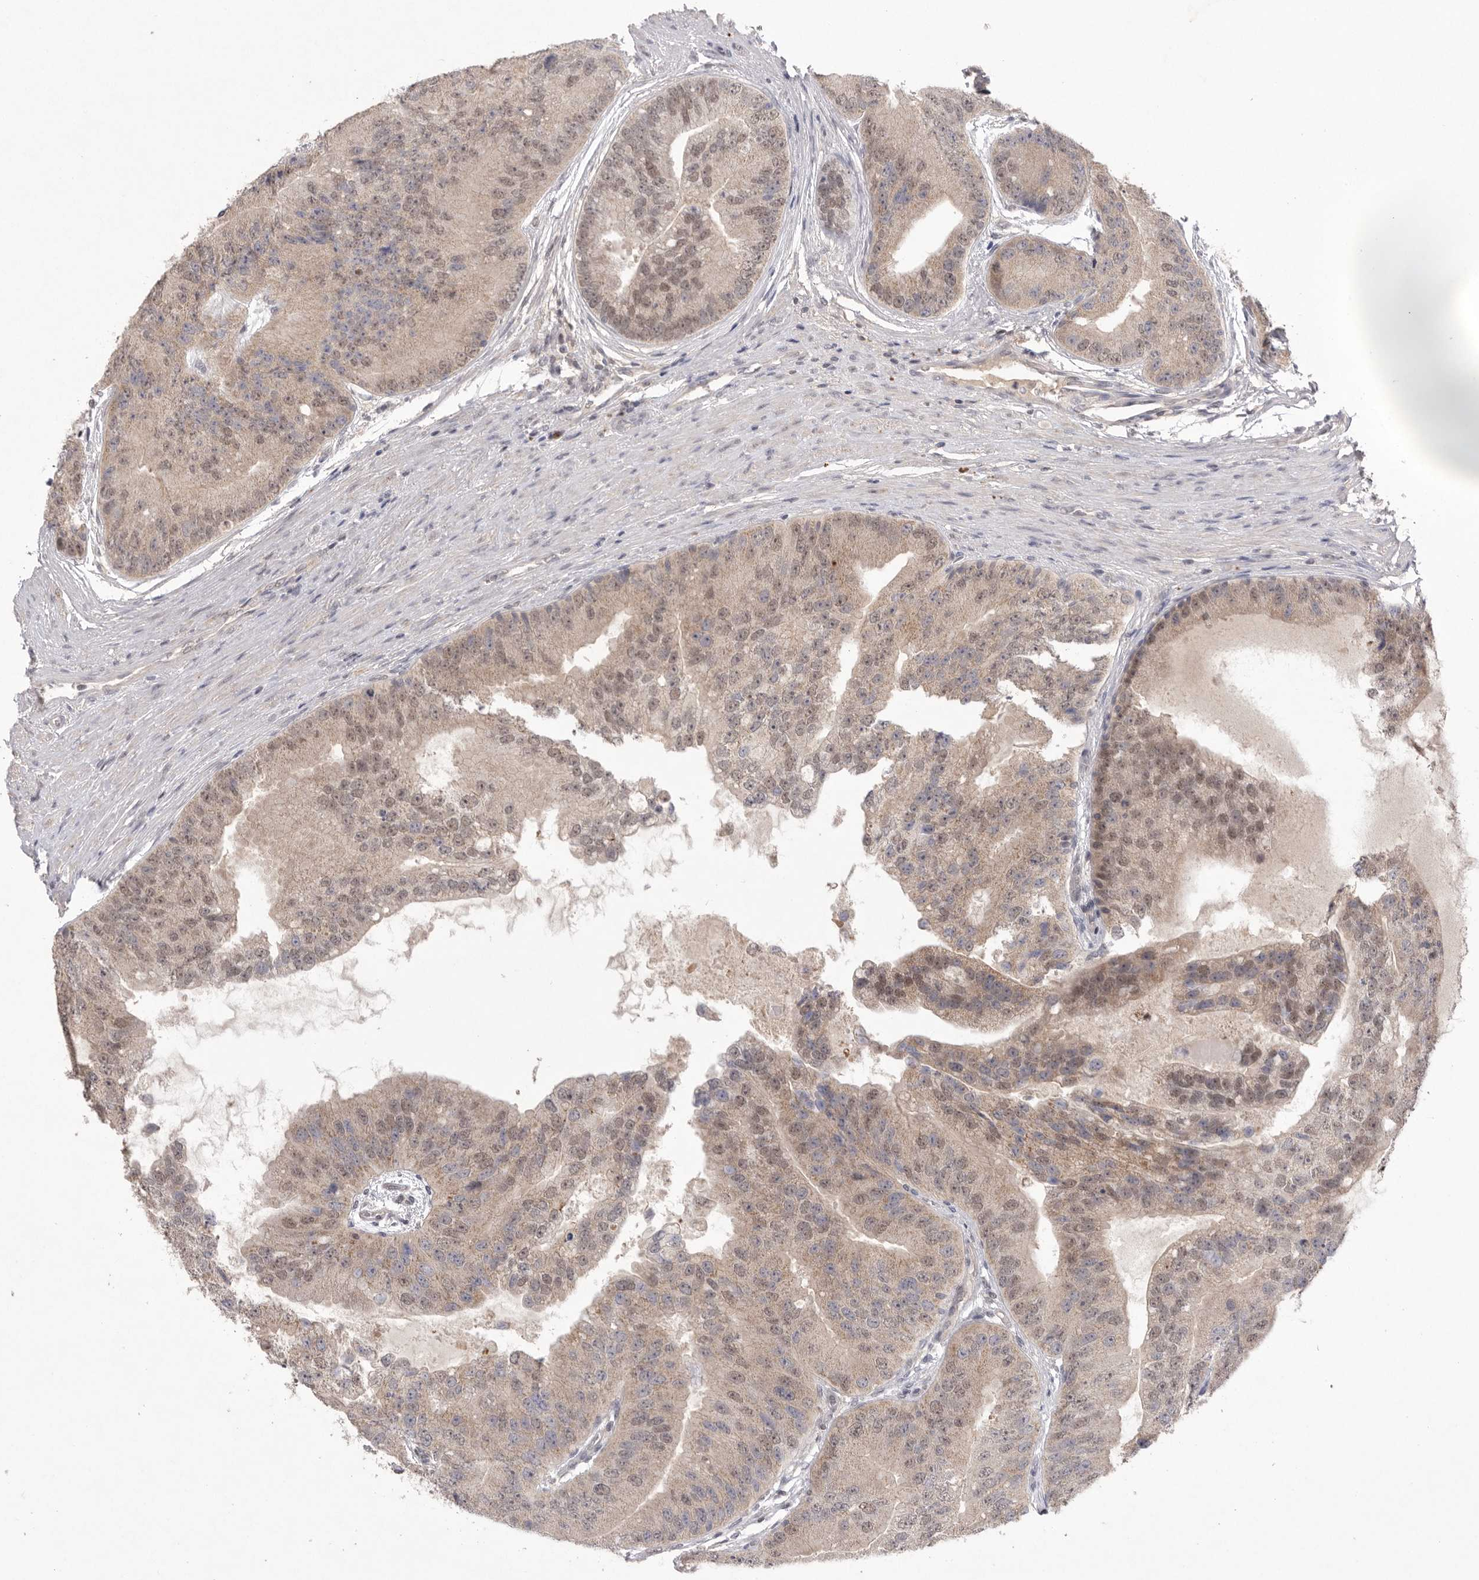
{"staining": {"intensity": "moderate", "quantity": "25%-75%", "location": "cytoplasmic/membranous,nuclear"}, "tissue": "prostate cancer", "cell_type": "Tumor cells", "image_type": "cancer", "snomed": [{"axis": "morphology", "description": "Adenocarcinoma, High grade"}, {"axis": "topography", "description": "Prostate"}], "caption": "Tumor cells reveal medium levels of moderate cytoplasmic/membranous and nuclear staining in about 25%-75% of cells in human prostate adenocarcinoma (high-grade).", "gene": "HUS1", "patient": {"sex": "male", "age": 70}}